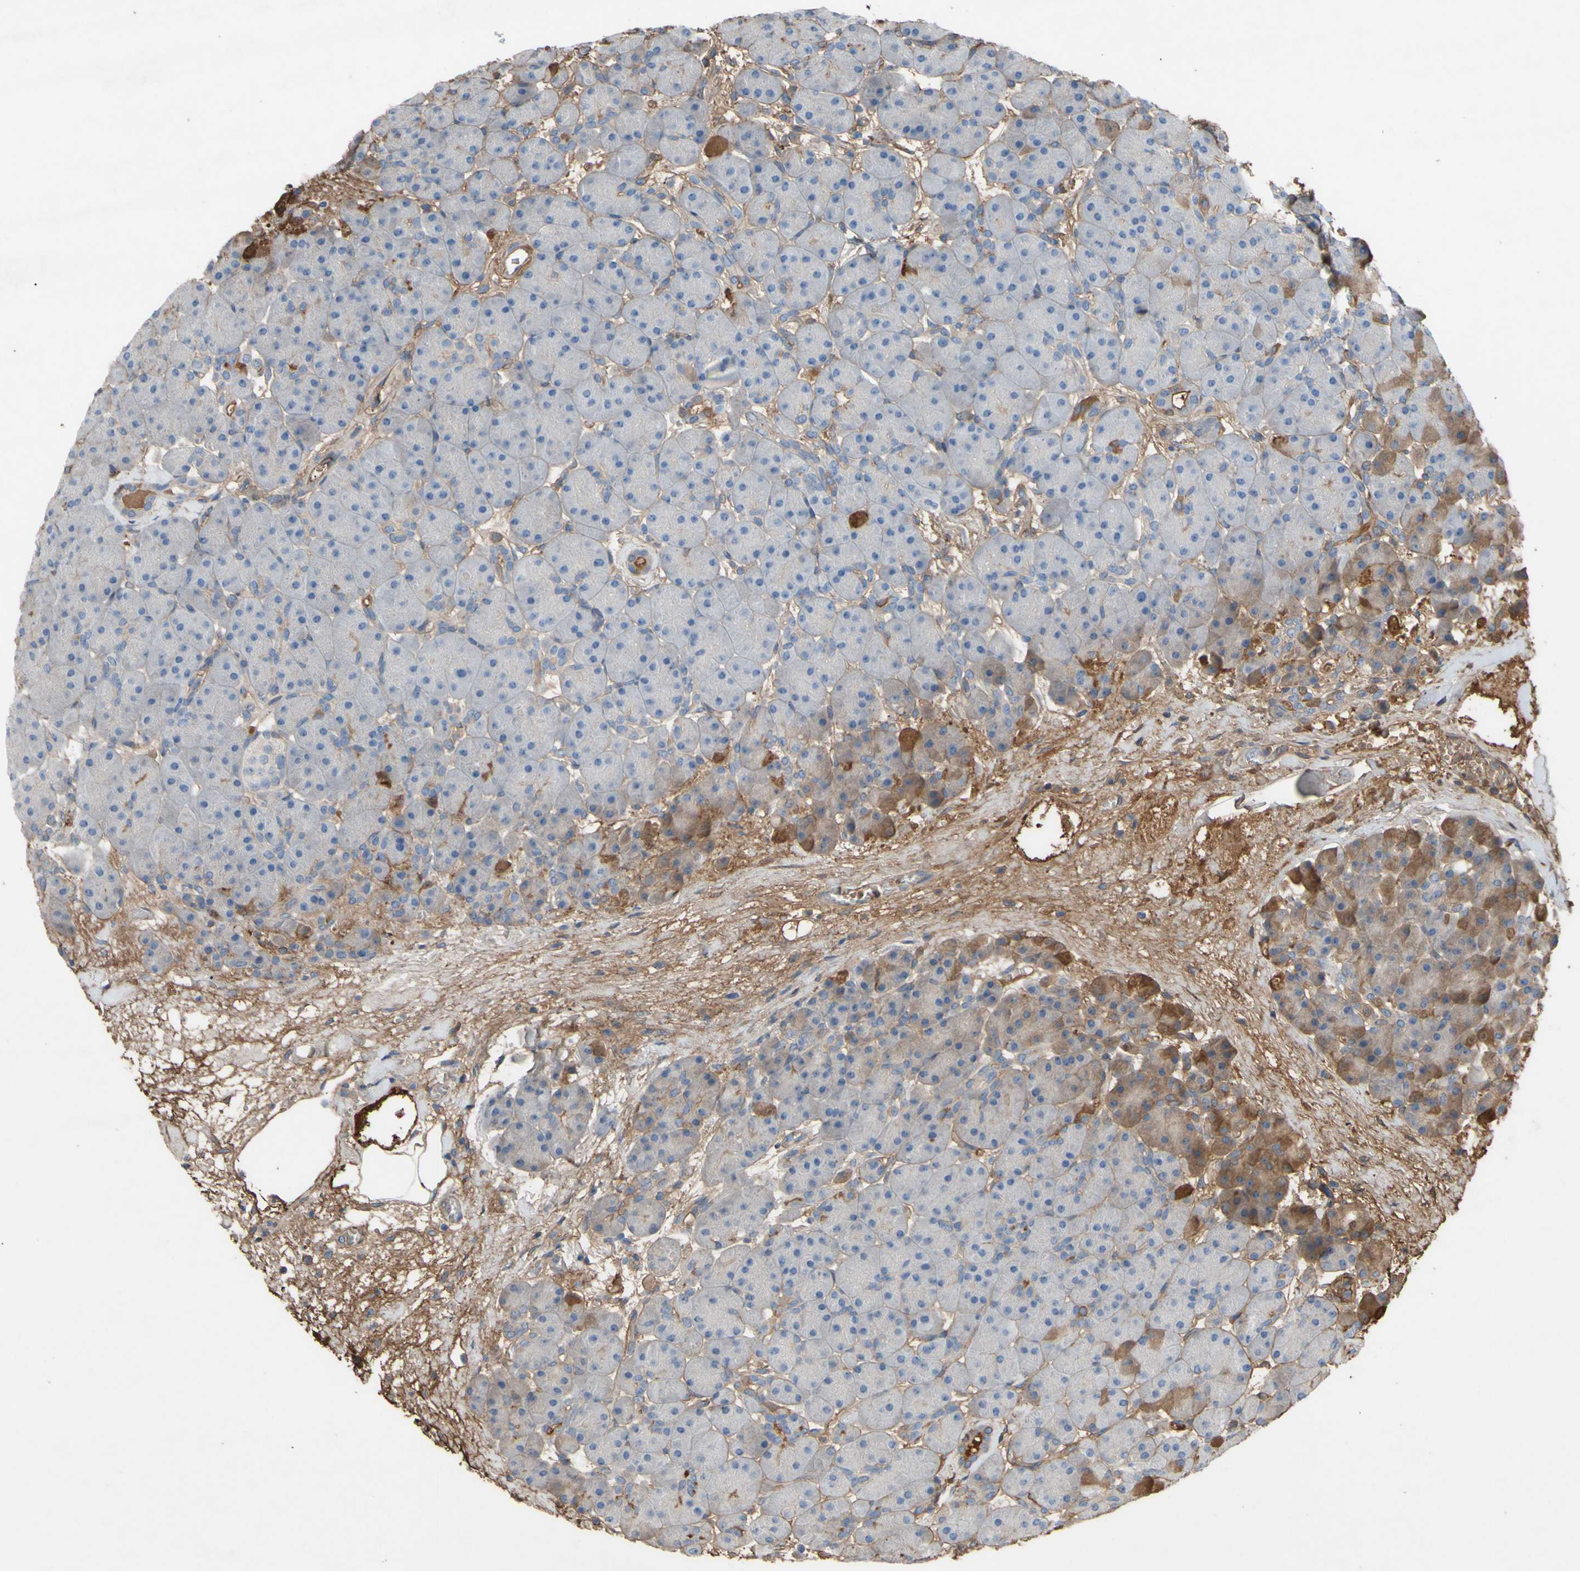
{"staining": {"intensity": "moderate", "quantity": "<25%", "location": "cytoplasmic/membranous"}, "tissue": "pancreas", "cell_type": "Exocrine glandular cells", "image_type": "normal", "snomed": [{"axis": "morphology", "description": "Normal tissue, NOS"}, {"axis": "topography", "description": "Pancreas"}], "caption": "Pancreas stained with DAB (3,3'-diaminobenzidine) immunohistochemistry (IHC) displays low levels of moderate cytoplasmic/membranous staining in approximately <25% of exocrine glandular cells. (DAB (3,3'-diaminobenzidine) = brown stain, brightfield microscopy at high magnification).", "gene": "PTGDS", "patient": {"sex": "male", "age": 66}}